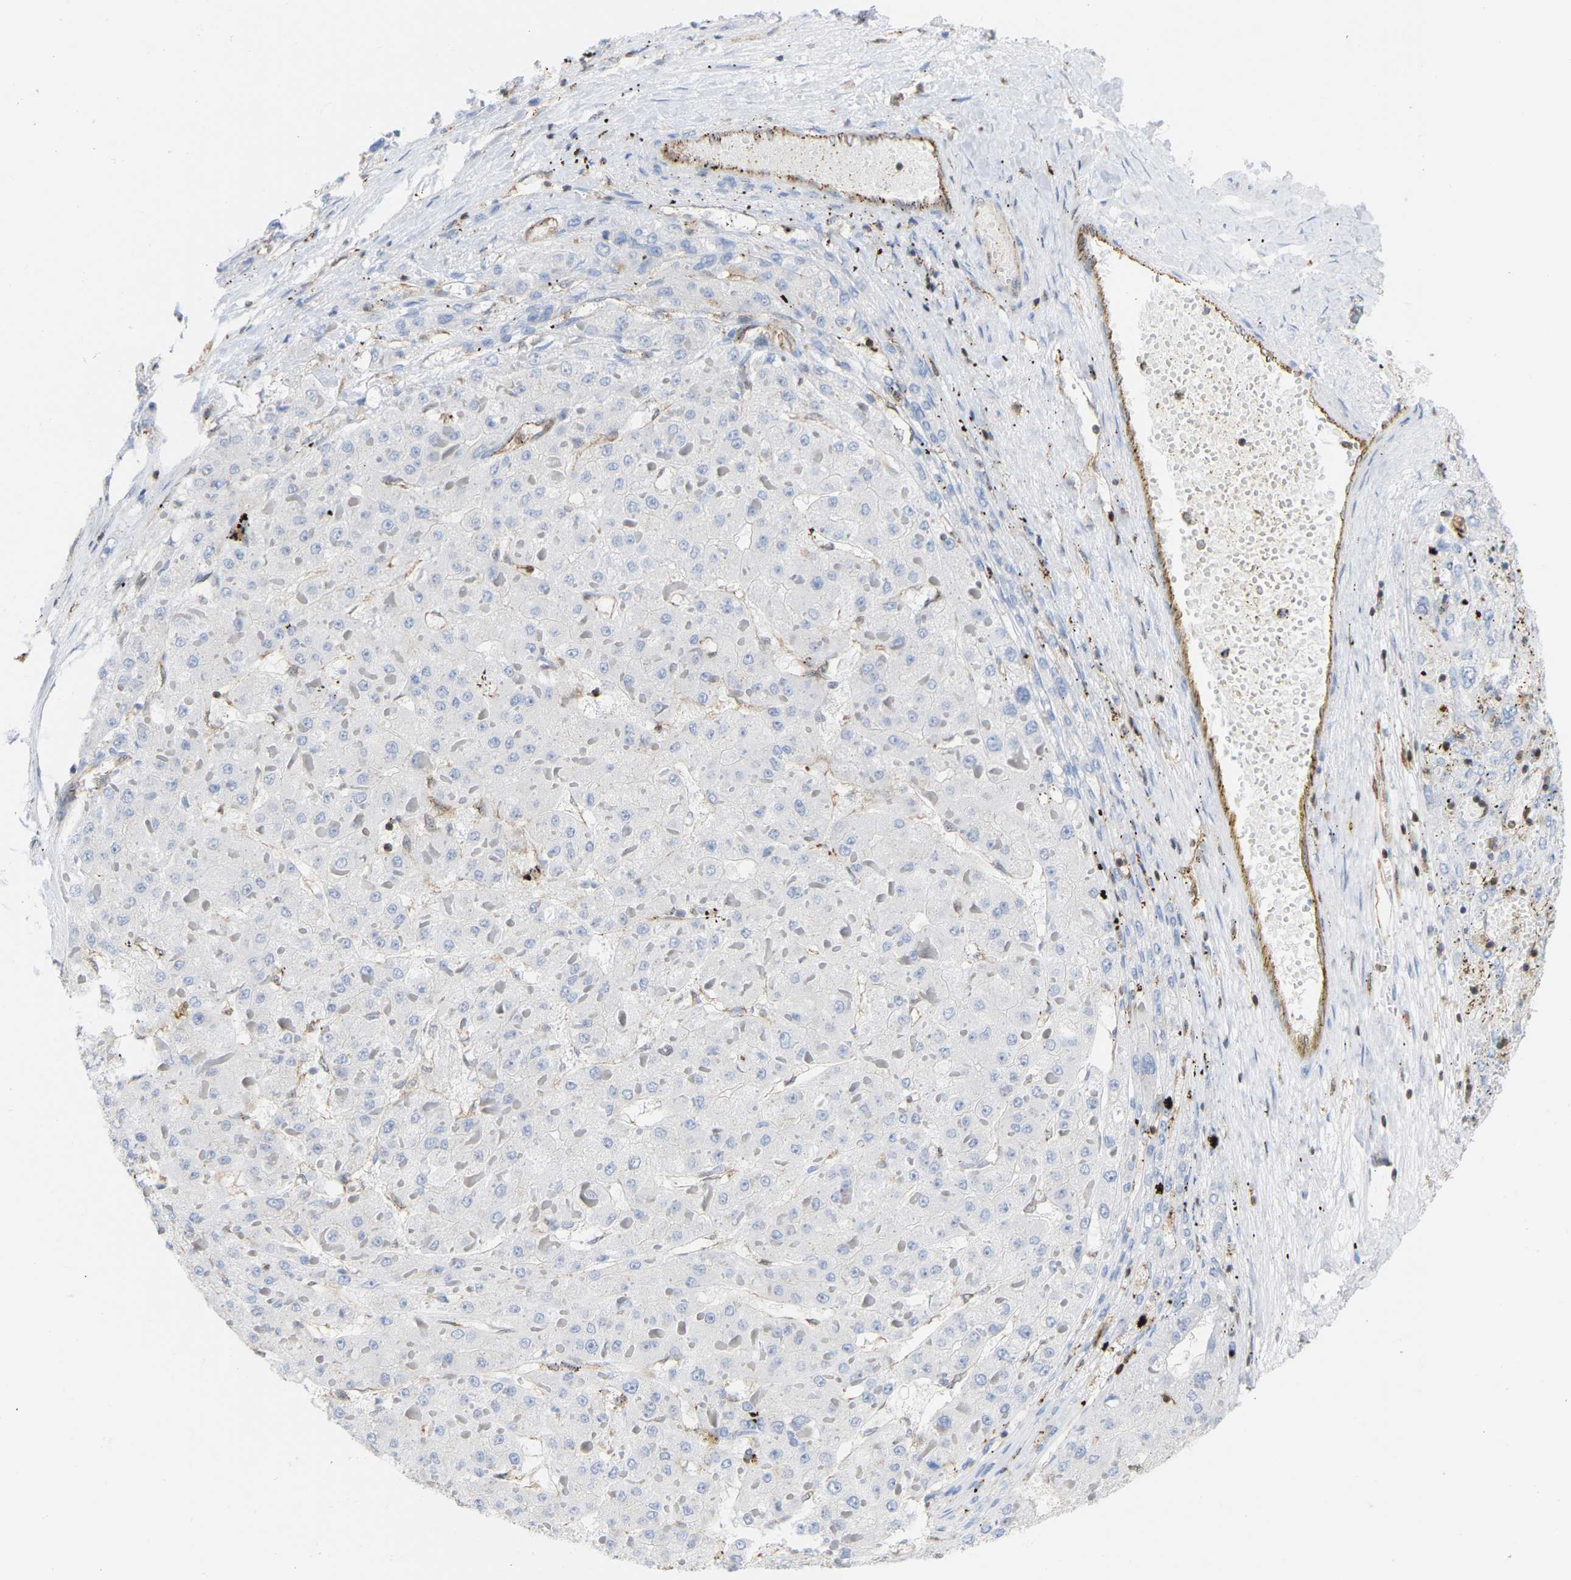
{"staining": {"intensity": "negative", "quantity": "none", "location": "none"}, "tissue": "liver cancer", "cell_type": "Tumor cells", "image_type": "cancer", "snomed": [{"axis": "morphology", "description": "Carcinoma, Hepatocellular, NOS"}, {"axis": "topography", "description": "Liver"}], "caption": "This histopathology image is of liver hepatocellular carcinoma stained with immunohistochemistry (IHC) to label a protein in brown with the nuclei are counter-stained blue. There is no staining in tumor cells. Brightfield microscopy of immunohistochemistry (IHC) stained with DAB (3,3'-diaminobenzidine) (brown) and hematoxylin (blue), captured at high magnification.", "gene": "GIMAP4", "patient": {"sex": "female", "age": 73}}